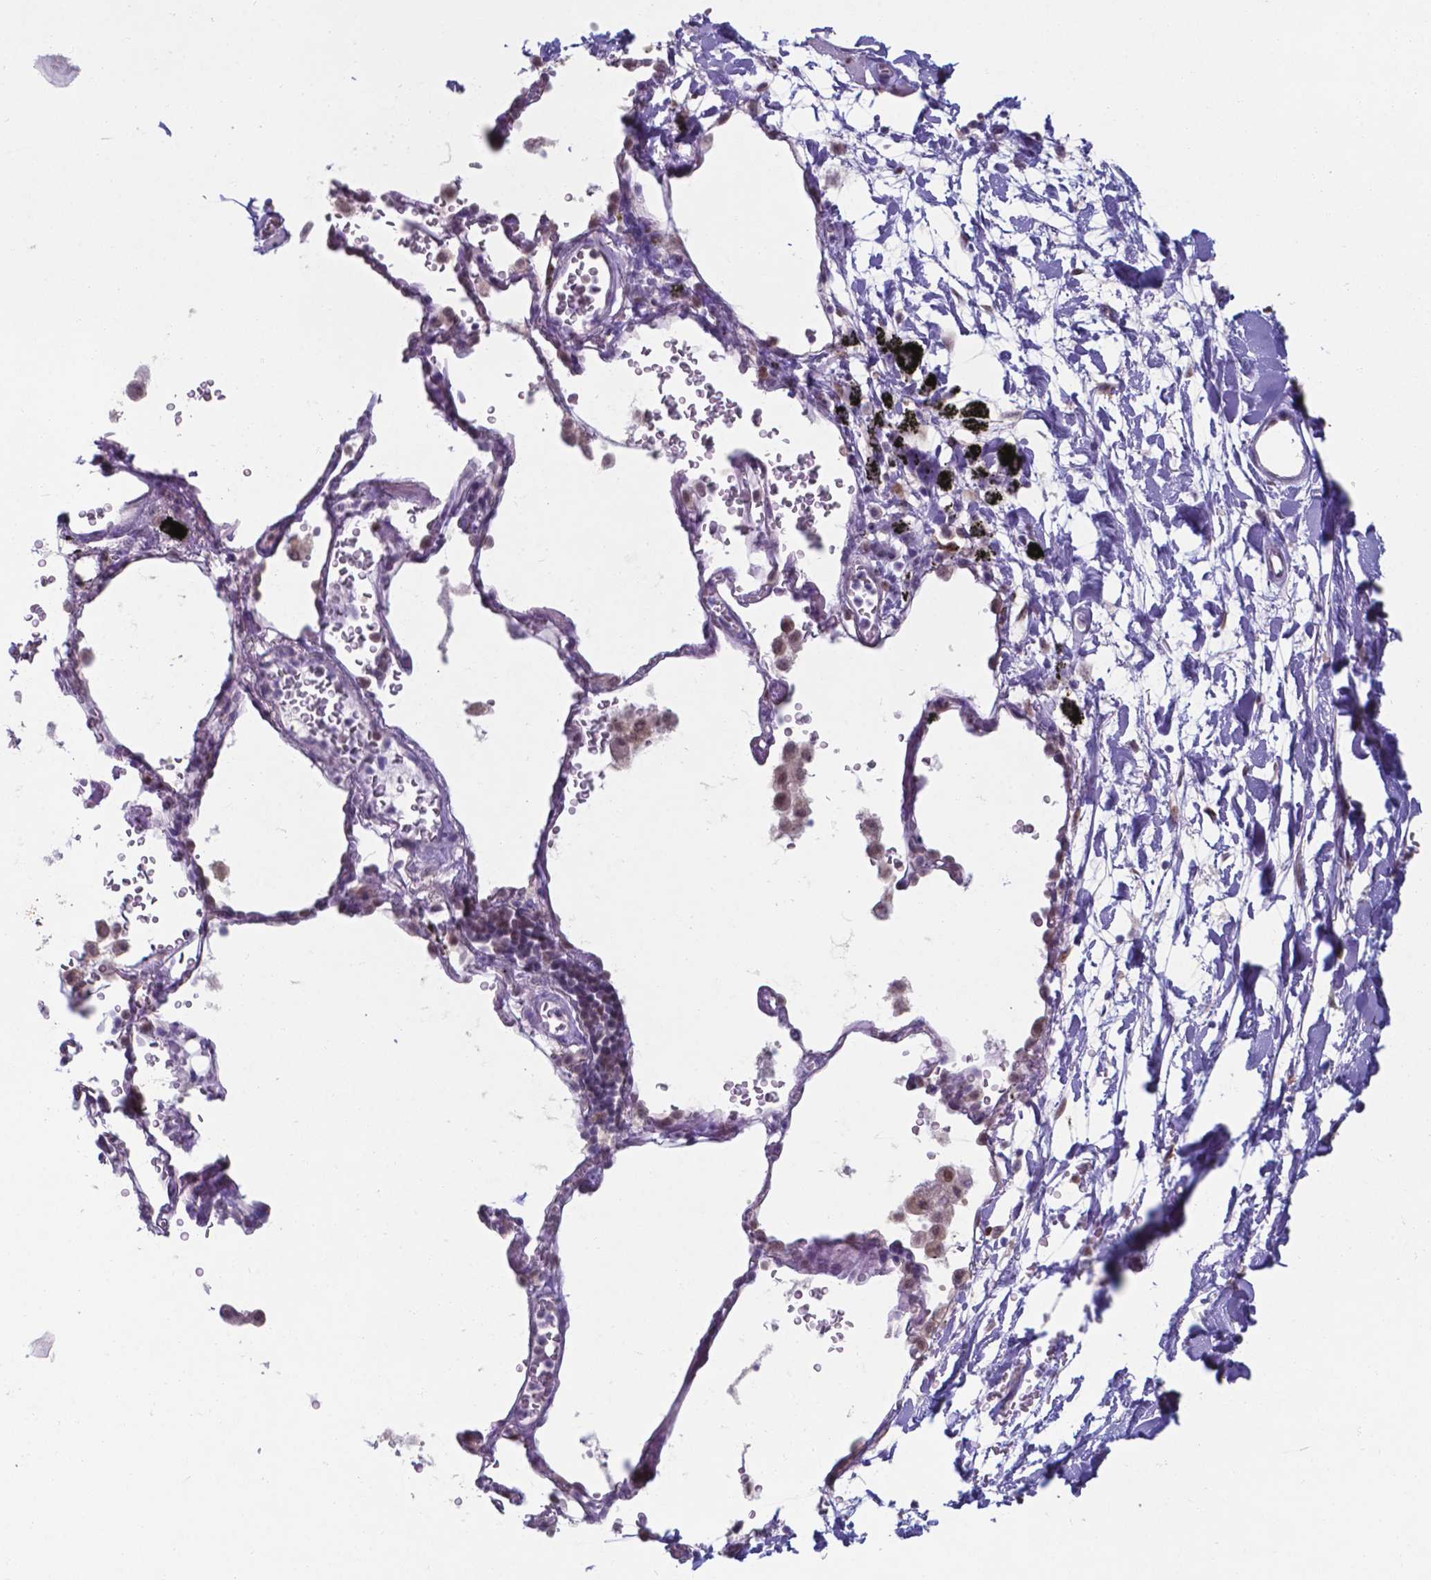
{"staining": {"intensity": "weak", "quantity": "<25%", "location": "cytoplasmic/membranous"}, "tissue": "adipose tissue", "cell_type": "Adipocytes", "image_type": "normal", "snomed": [{"axis": "morphology", "description": "Normal tissue, NOS"}, {"axis": "topography", "description": "Cartilage tissue"}, {"axis": "topography", "description": "Bronchus"}], "caption": "Immunohistochemical staining of normal adipose tissue shows no significant positivity in adipocytes. Nuclei are stained in blue.", "gene": "UBE2E2", "patient": {"sex": "male", "age": 58}}